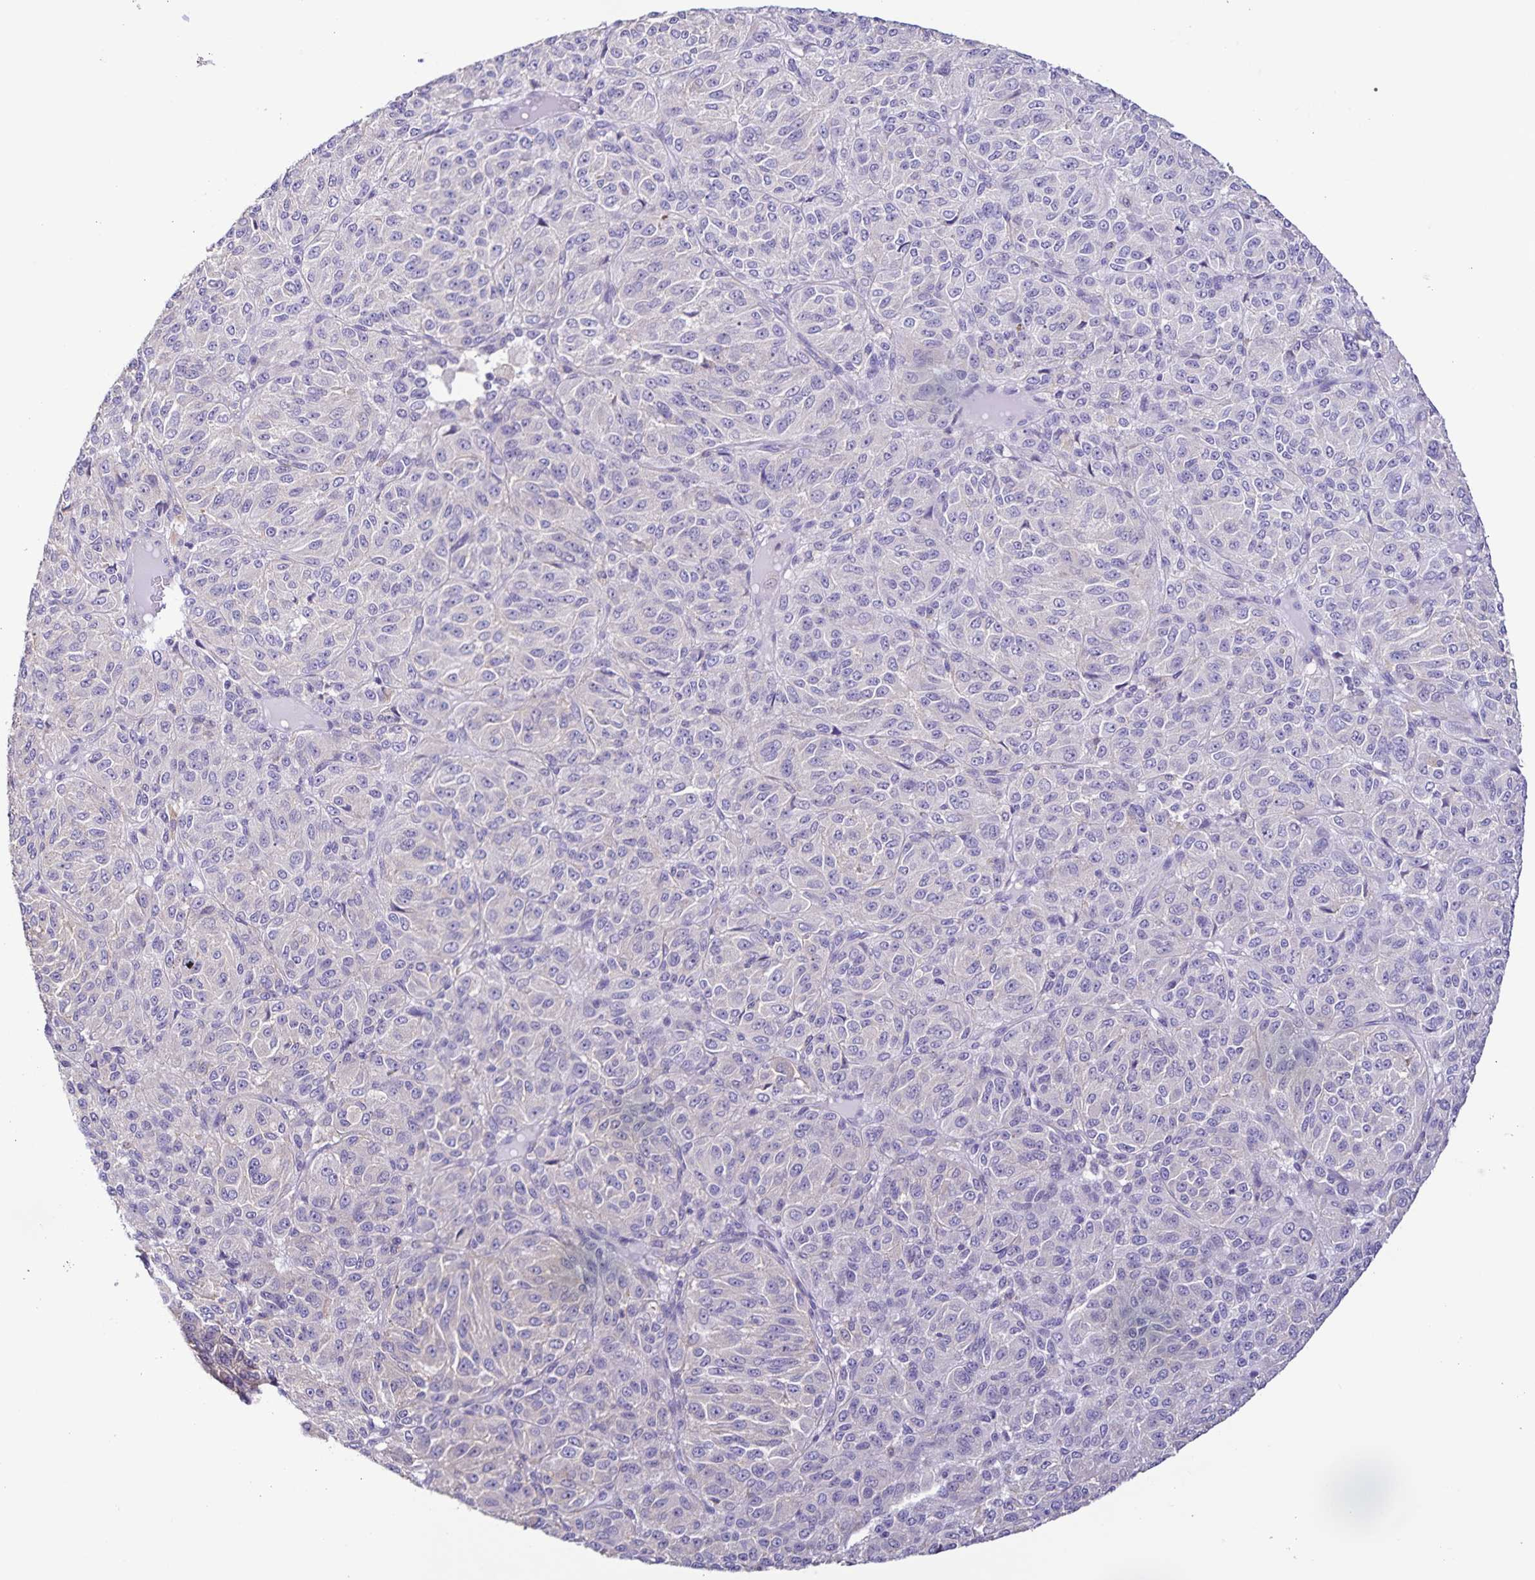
{"staining": {"intensity": "negative", "quantity": "none", "location": "none"}, "tissue": "melanoma", "cell_type": "Tumor cells", "image_type": "cancer", "snomed": [{"axis": "morphology", "description": "Malignant melanoma, Metastatic site"}, {"axis": "topography", "description": "Brain"}], "caption": "Immunohistochemistry (IHC) micrograph of neoplastic tissue: malignant melanoma (metastatic site) stained with DAB (3,3'-diaminobenzidine) shows no significant protein positivity in tumor cells.", "gene": "BOLL", "patient": {"sex": "female", "age": 56}}